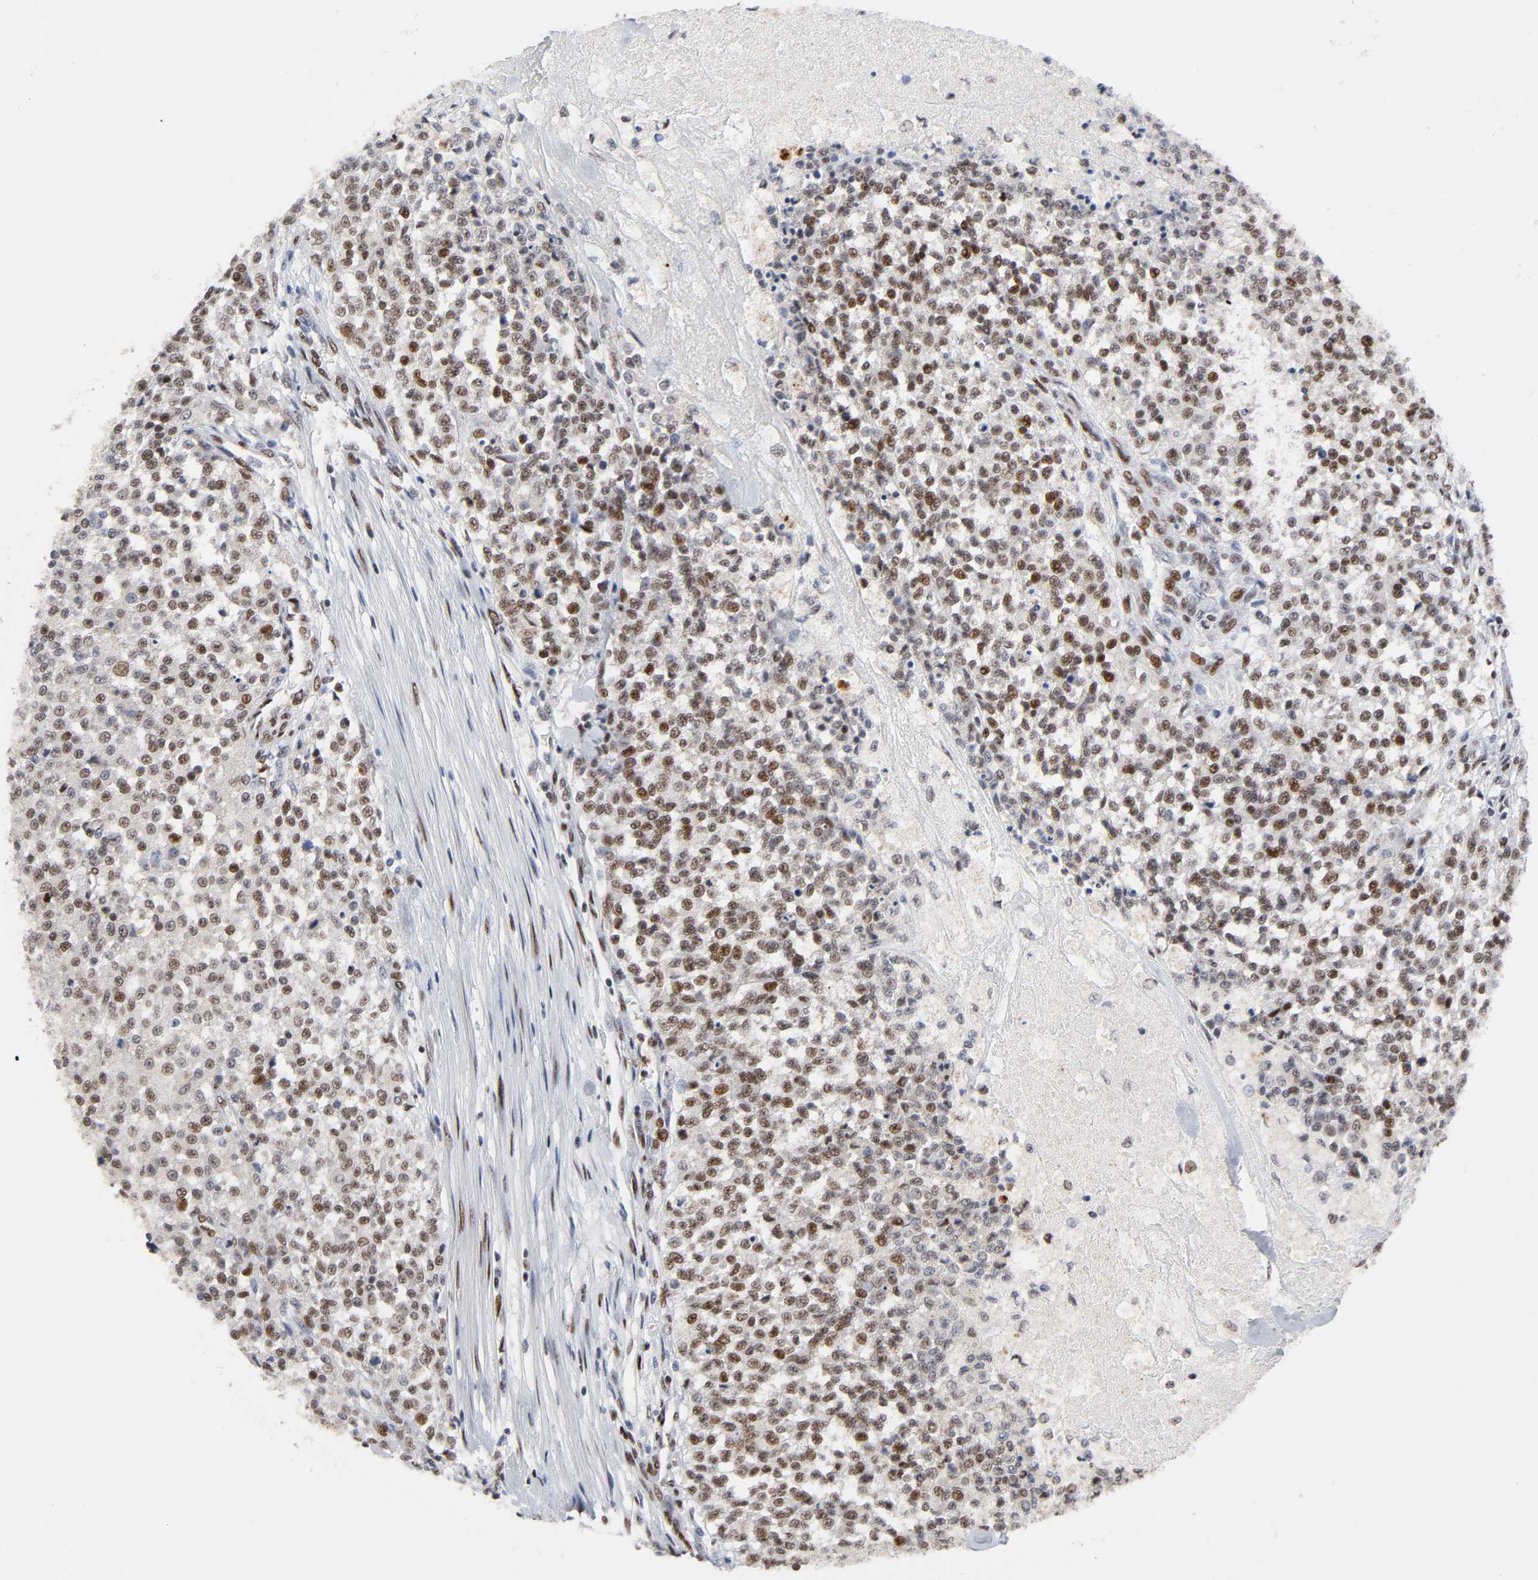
{"staining": {"intensity": "moderate", "quantity": ">75%", "location": "nuclear"}, "tissue": "testis cancer", "cell_type": "Tumor cells", "image_type": "cancer", "snomed": [{"axis": "morphology", "description": "Seminoma, NOS"}, {"axis": "topography", "description": "Testis"}], "caption": "A medium amount of moderate nuclear positivity is present in approximately >75% of tumor cells in testis seminoma tissue. (Stains: DAB in brown, nuclei in blue, Microscopy: brightfield microscopy at high magnification).", "gene": "CREBBP", "patient": {"sex": "male", "age": 59}}